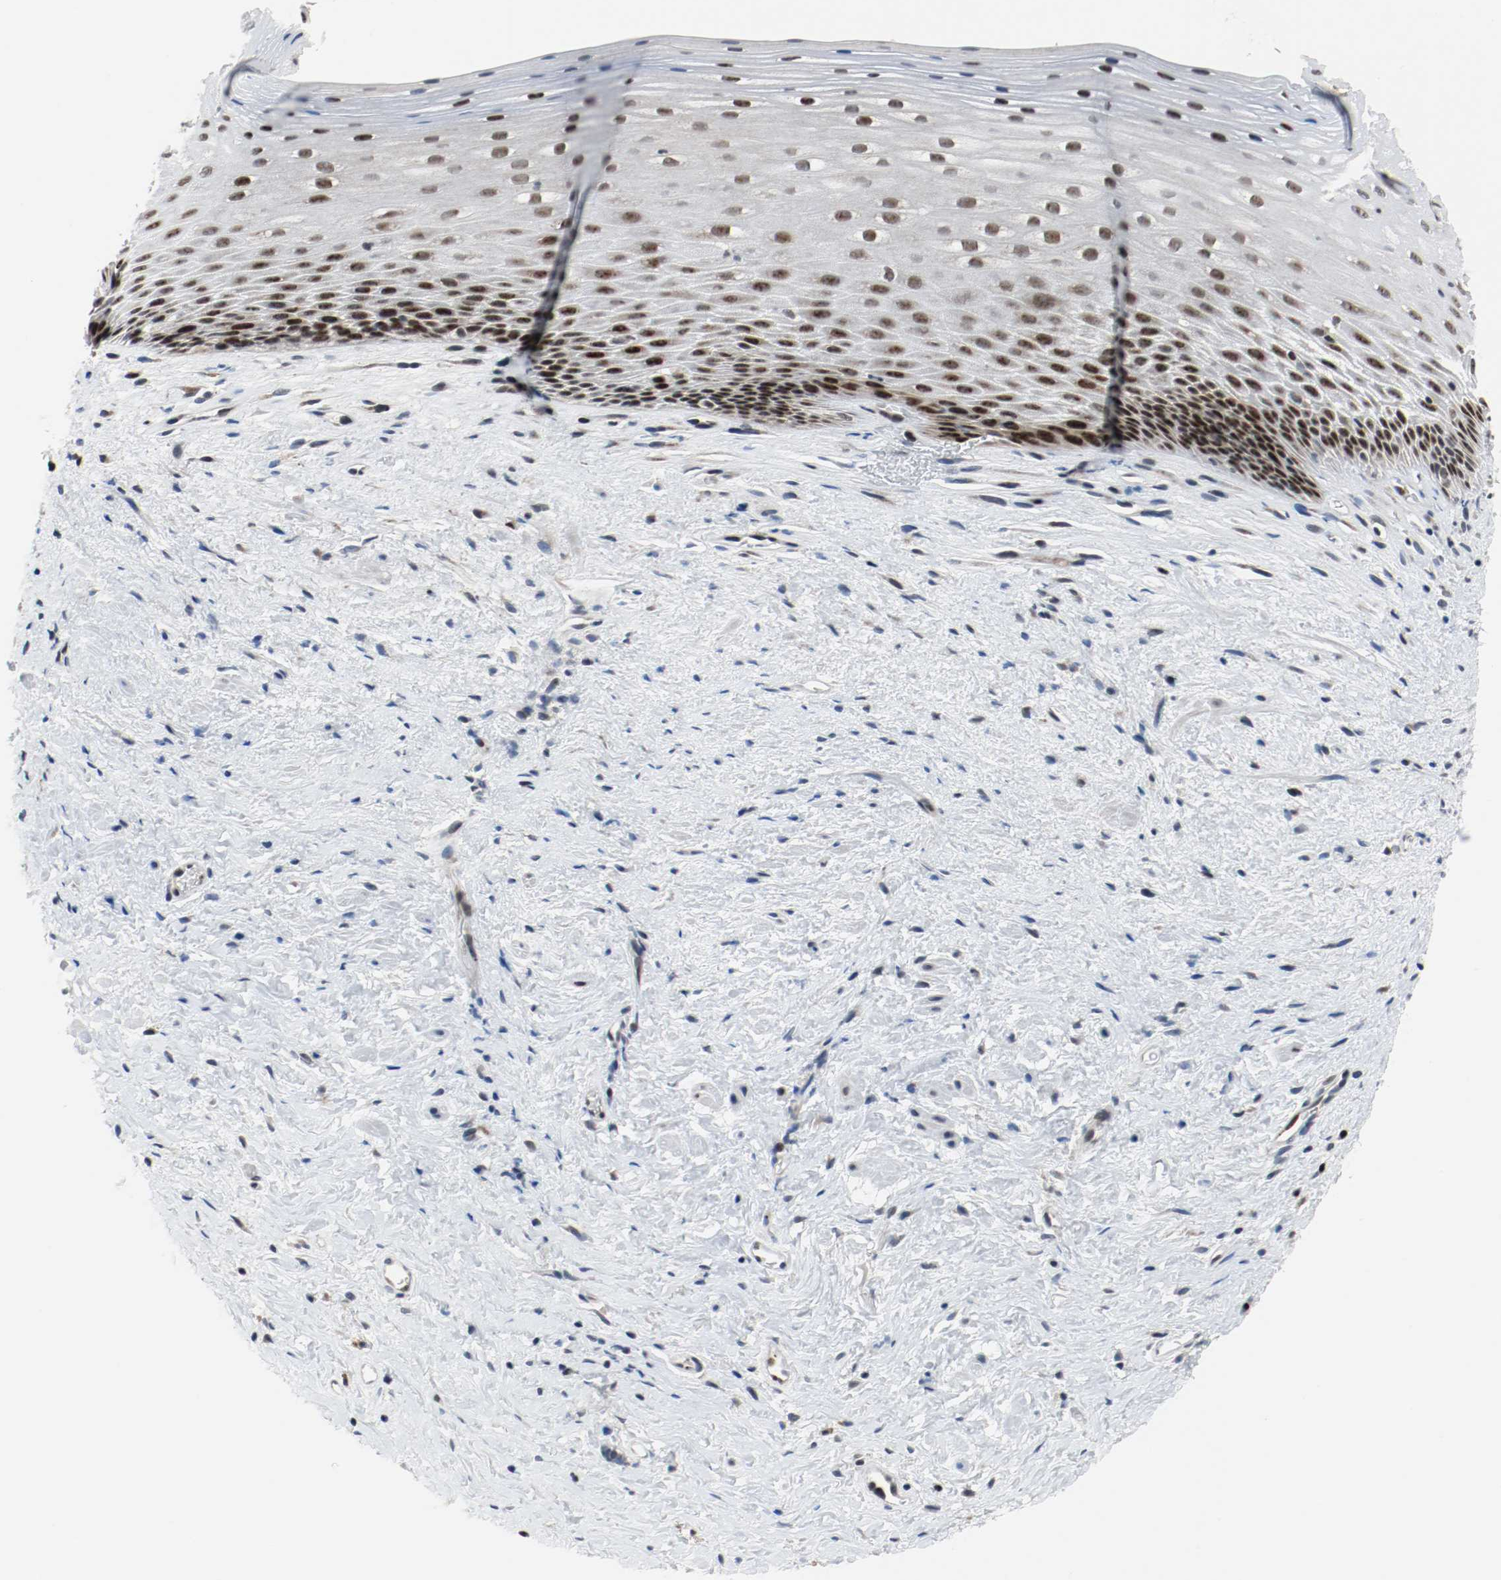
{"staining": {"intensity": "moderate", "quantity": "25%-75%", "location": "nuclear"}, "tissue": "esophagus", "cell_type": "Squamous epithelial cells", "image_type": "normal", "snomed": [{"axis": "morphology", "description": "Normal tissue, NOS"}, {"axis": "topography", "description": "Esophagus"}], "caption": "Normal esophagus exhibits moderate nuclear expression in about 25%-75% of squamous epithelial cells, visualized by immunohistochemistry.", "gene": "ASH1L", "patient": {"sex": "female", "age": 70}}